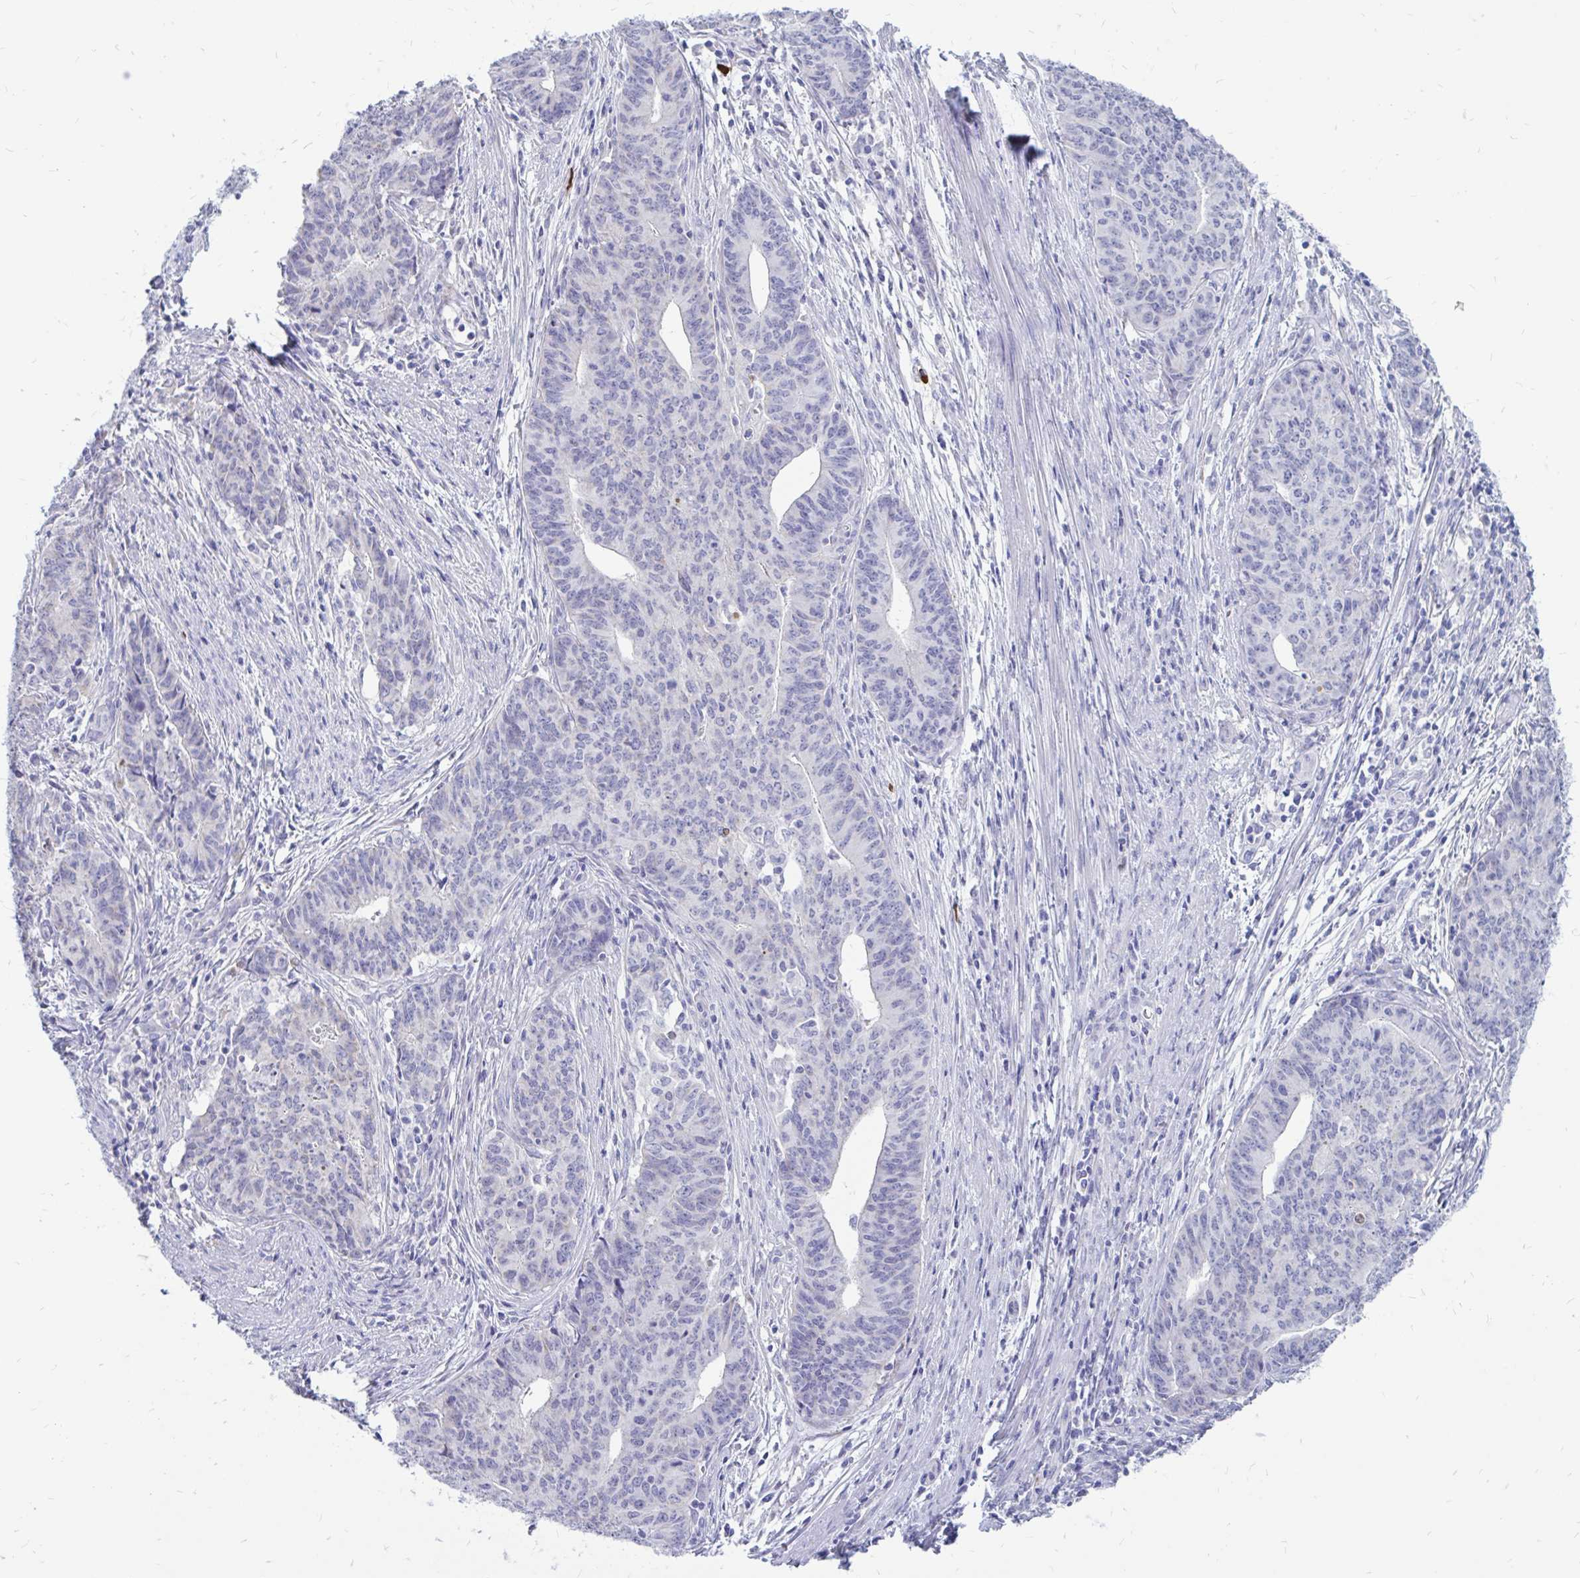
{"staining": {"intensity": "negative", "quantity": "none", "location": "none"}, "tissue": "endometrial cancer", "cell_type": "Tumor cells", "image_type": "cancer", "snomed": [{"axis": "morphology", "description": "Adenocarcinoma, NOS"}, {"axis": "topography", "description": "Endometrium"}], "caption": "This is a micrograph of IHC staining of endometrial cancer, which shows no expression in tumor cells. (DAB (3,3'-diaminobenzidine) IHC visualized using brightfield microscopy, high magnification).", "gene": "IGSF5", "patient": {"sex": "female", "age": 59}}